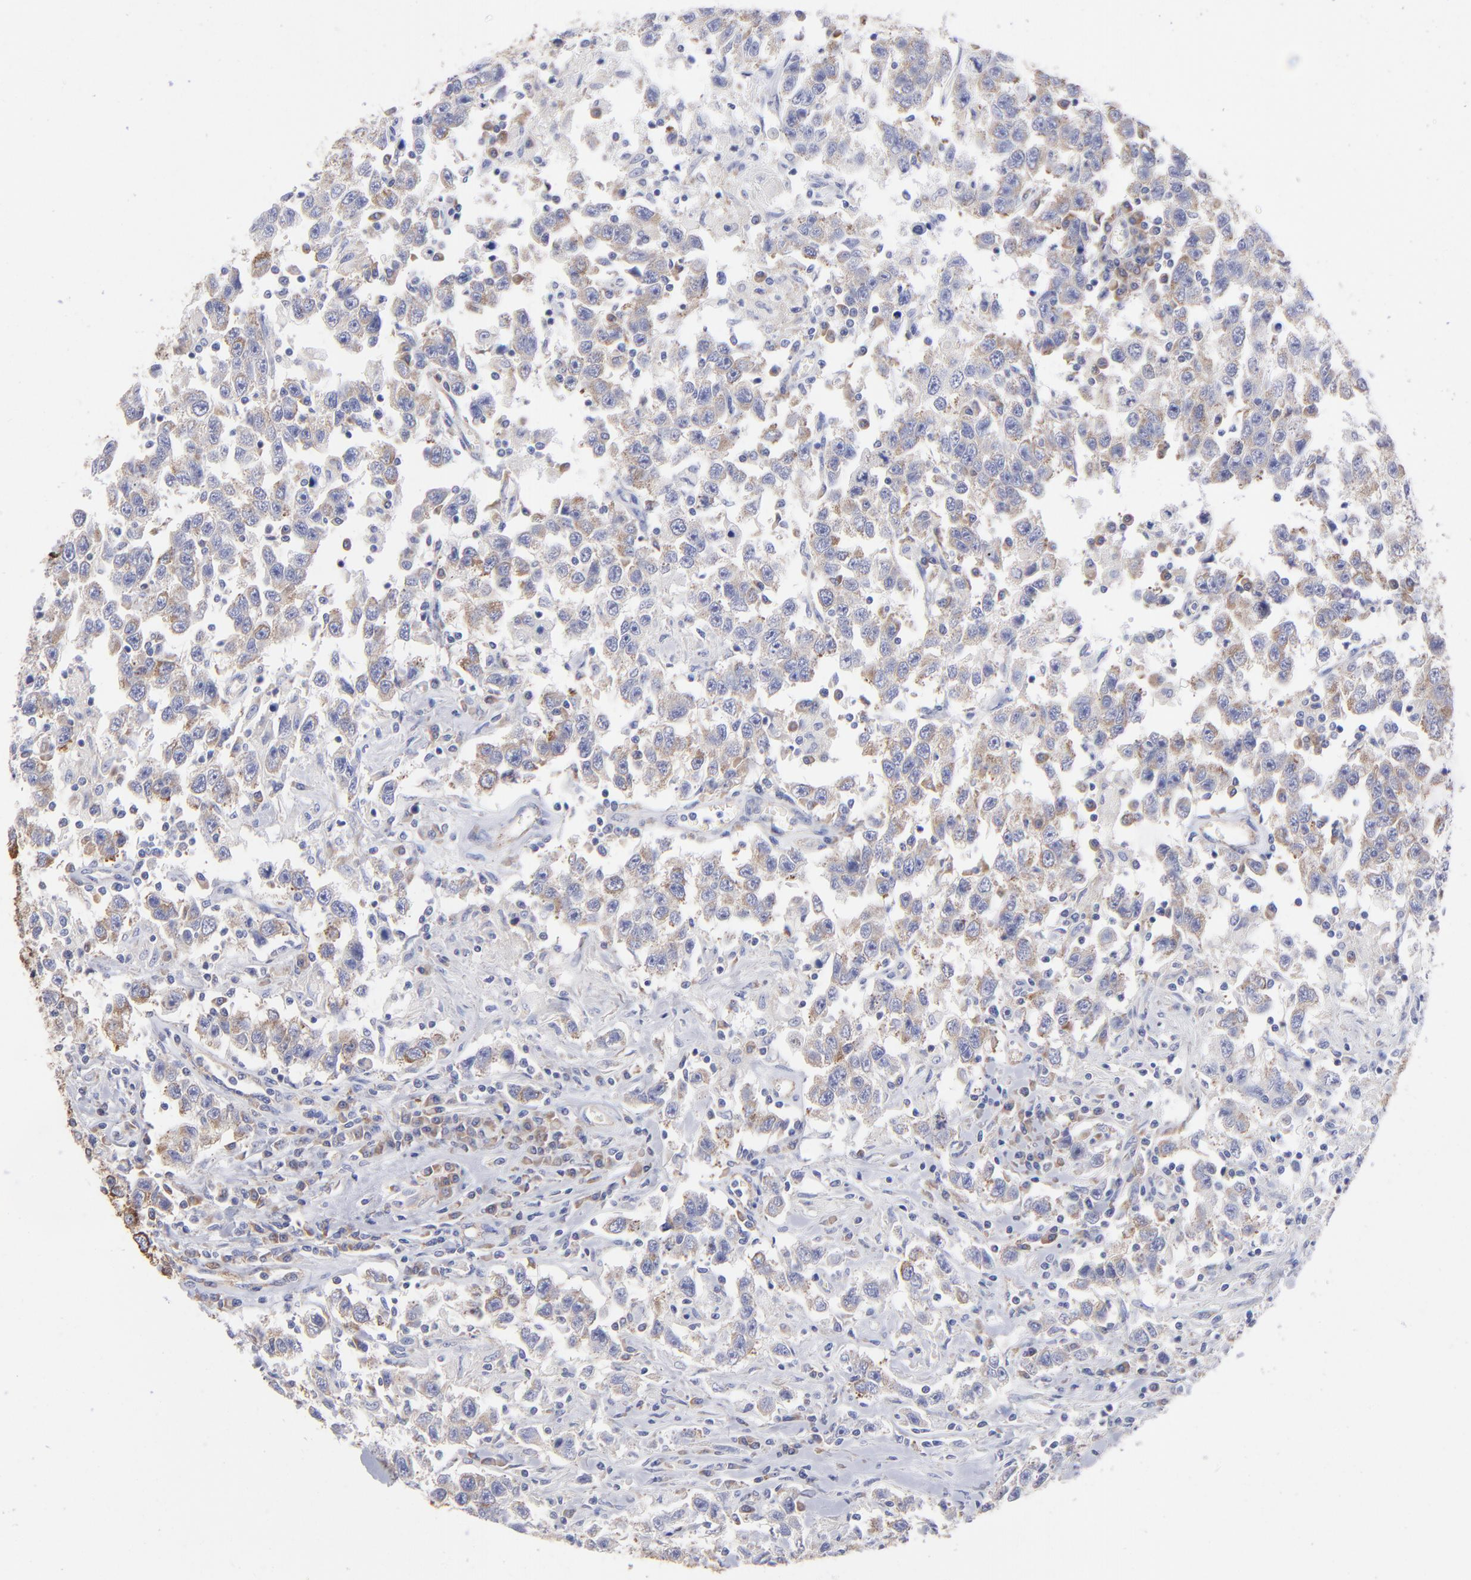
{"staining": {"intensity": "moderate", "quantity": ">75%", "location": "cytoplasmic/membranous"}, "tissue": "testis cancer", "cell_type": "Tumor cells", "image_type": "cancer", "snomed": [{"axis": "morphology", "description": "Seminoma, NOS"}, {"axis": "topography", "description": "Testis"}], "caption": "DAB immunohistochemical staining of human seminoma (testis) demonstrates moderate cytoplasmic/membranous protein staining in about >75% of tumor cells.", "gene": "EIF2AK2", "patient": {"sex": "male", "age": 41}}